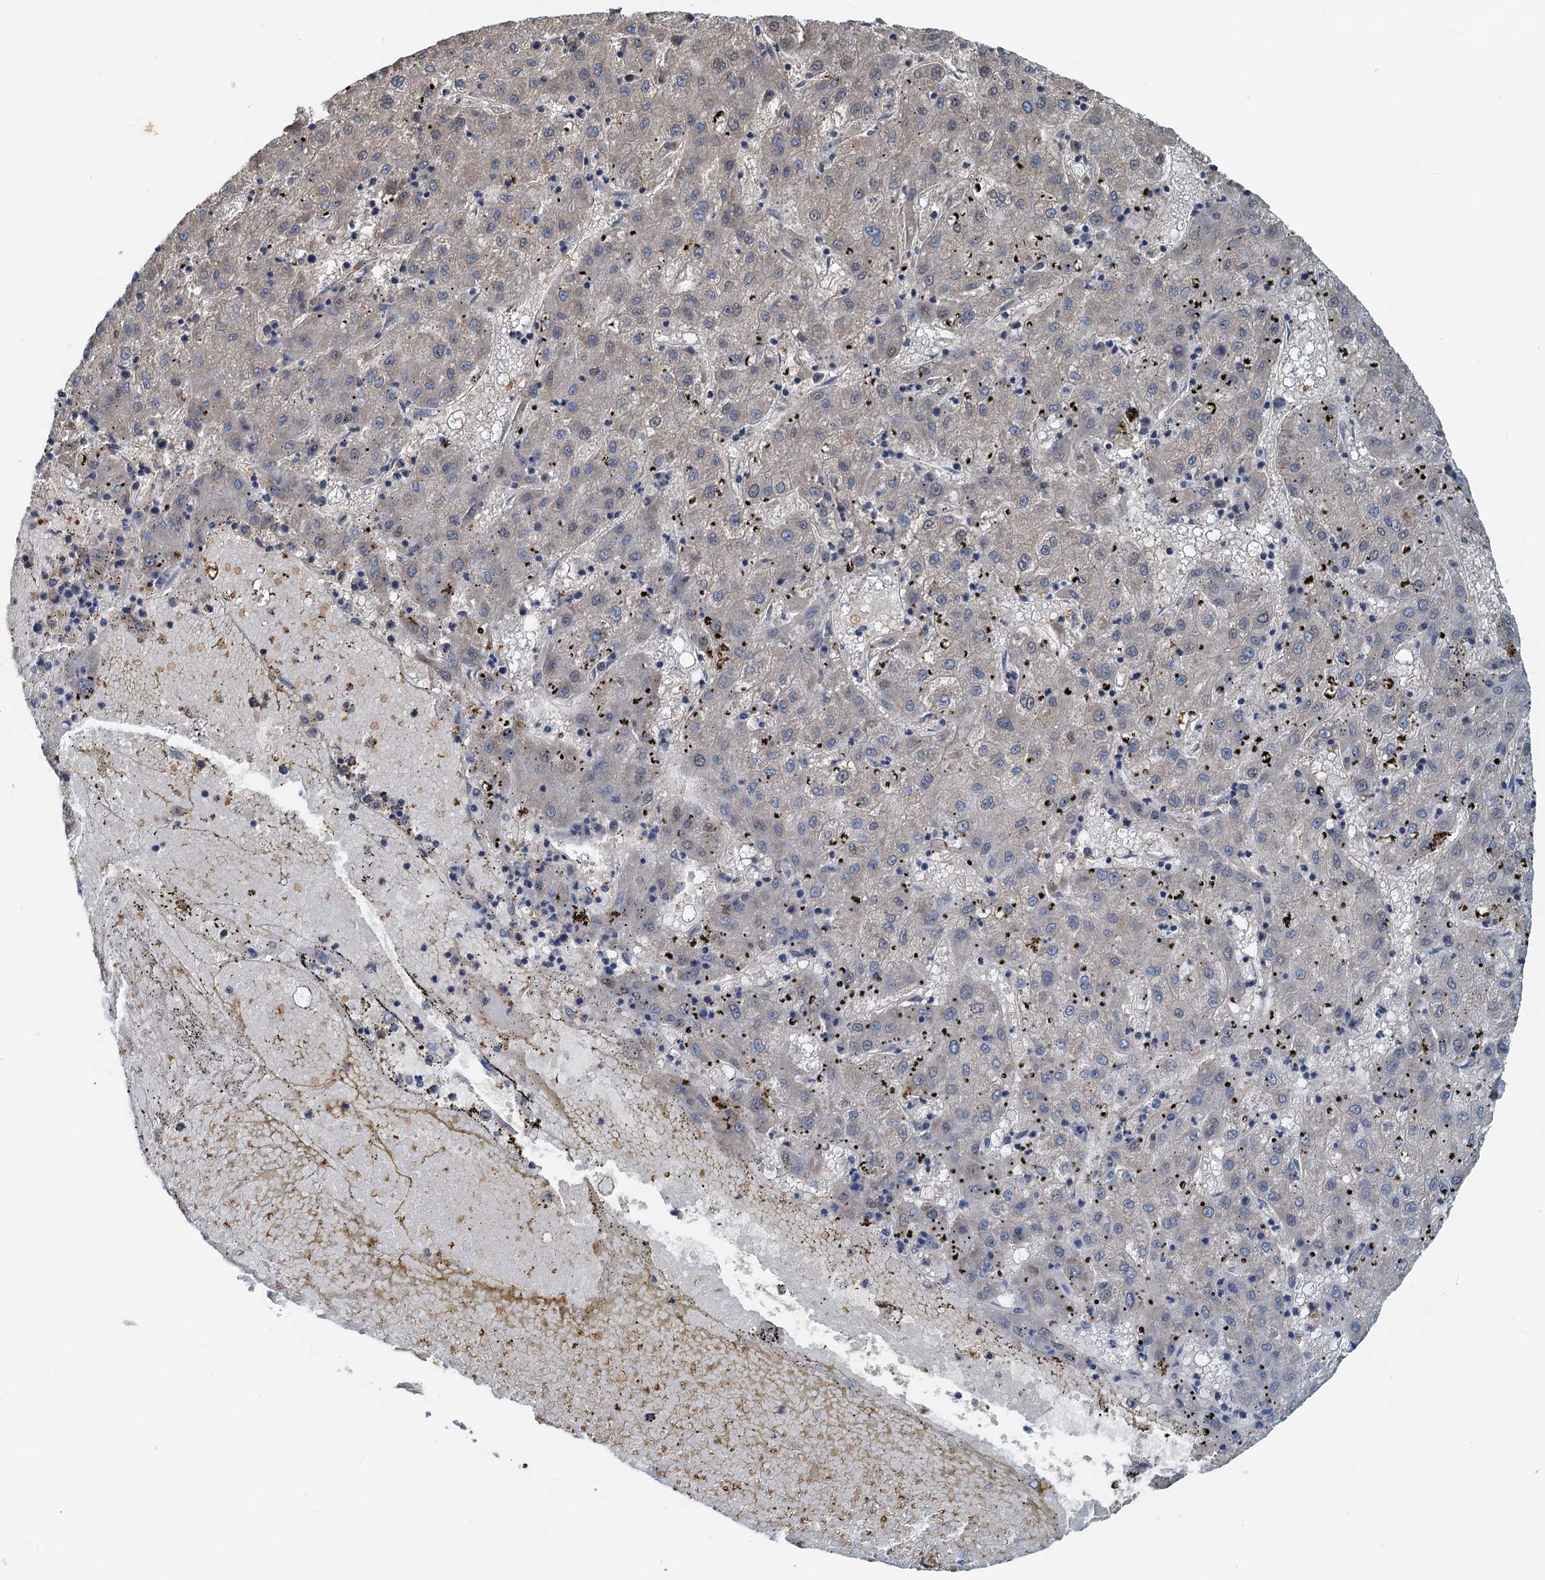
{"staining": {"intensity": "weak", "quantity": "<25%", "location": "cytoplasmic/membranous"}, "tissue": "liver cancer", "cell_type": "Tumor cells", "image_type": "cancer", "snomed": [{"axis": "morphology", "description": "Carcinoma, Hepatocellular, NOS"}, {"axis": "topography", "description": "Liver"}], "caption": "Photomicrograph shows no protein staining in tumor cells of hepatocellular carcinoma (liver) tissue. (DAB (3,3'-diaminobenzidine) immunohistochemistry (IHC) visualized using brightfield microscopy, high magnification).", "gene": "LSM14B", "patient": {"sex": "male", "age": 72}}